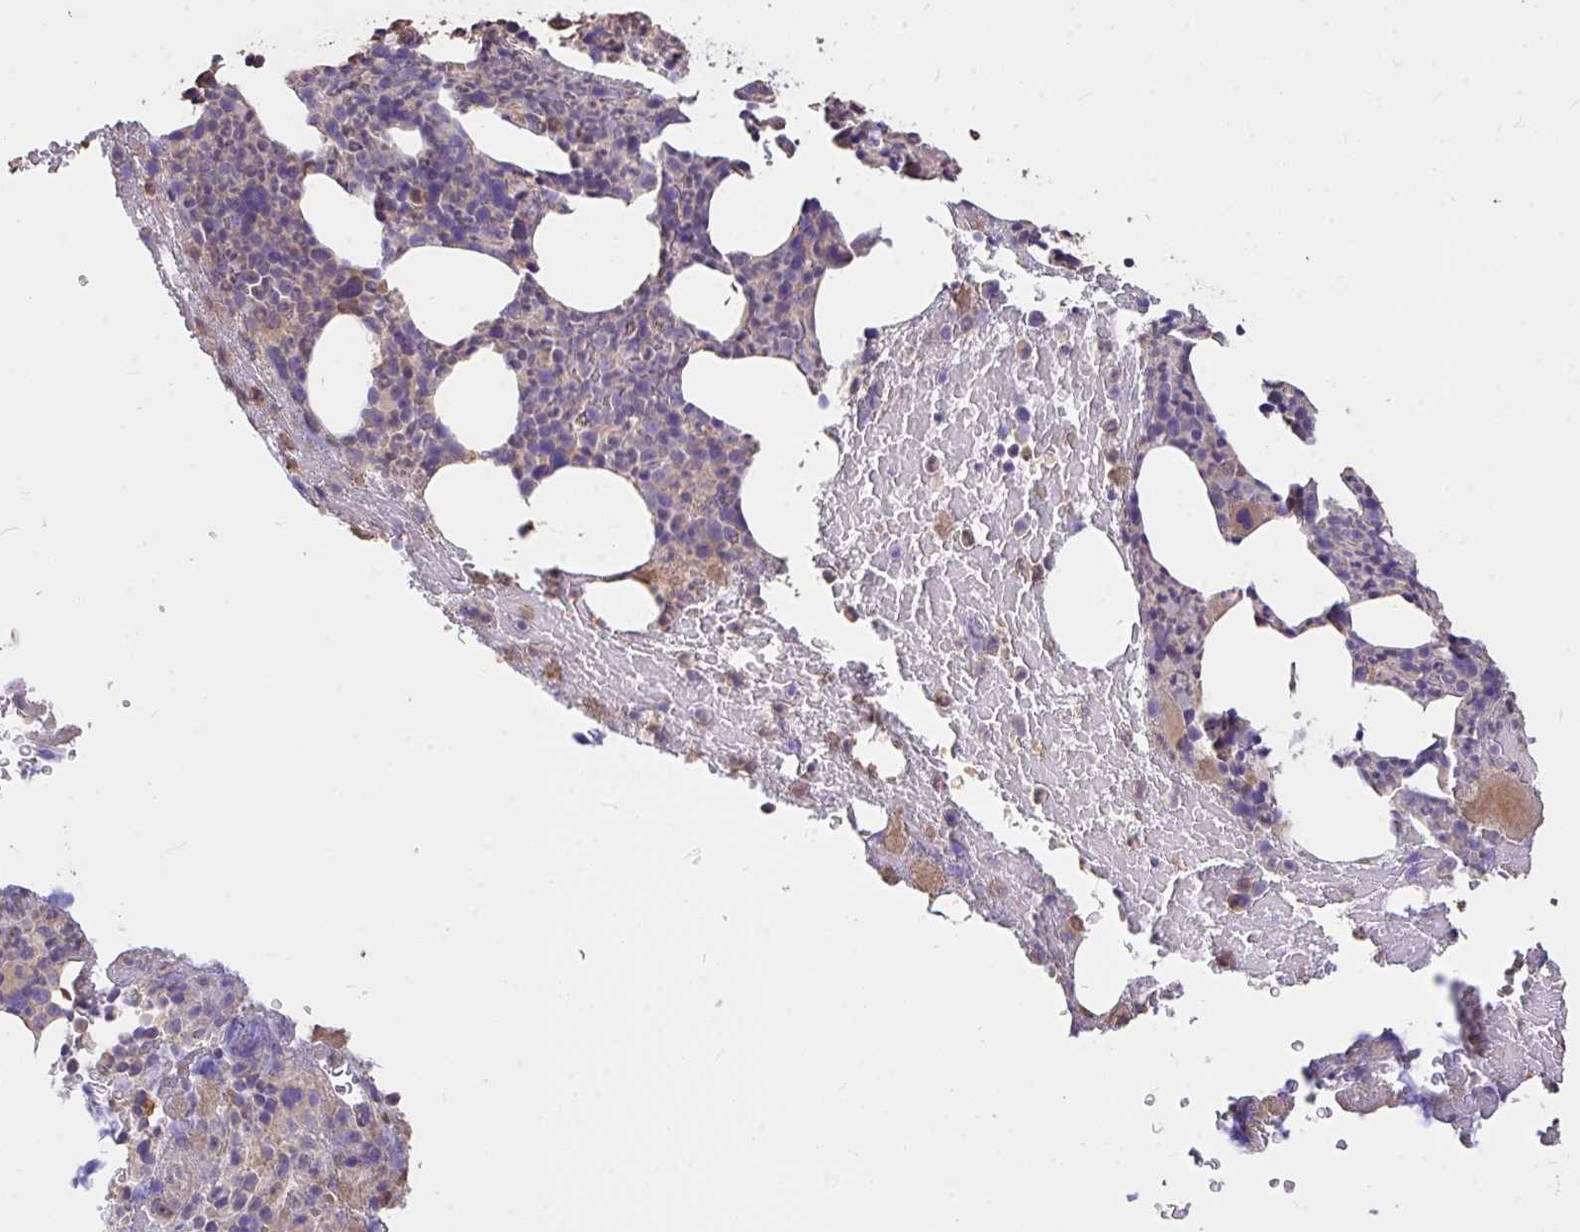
{"staining": {"intensity": "moderate", "quantity": "25%-75%", "location": "cytoplasmic/membranous"}, "tissue": "bone marrow", "cell_type": "Hematopoietic cells", "image_type": "normal", "snomed": [{"axis": "morphology", "description": "Normal tissue, NOS"}, {"axis": "topography", "description": "Bone marrow"}], "caption": "Hematopoietic cells demonstrate medium levels of moderate cytoplasmic/membranous positivity in about 25%-75% of cells in benign bone marrow.", "gene": "FCER1A", "patient": {"sex": "female", "age": 59}}